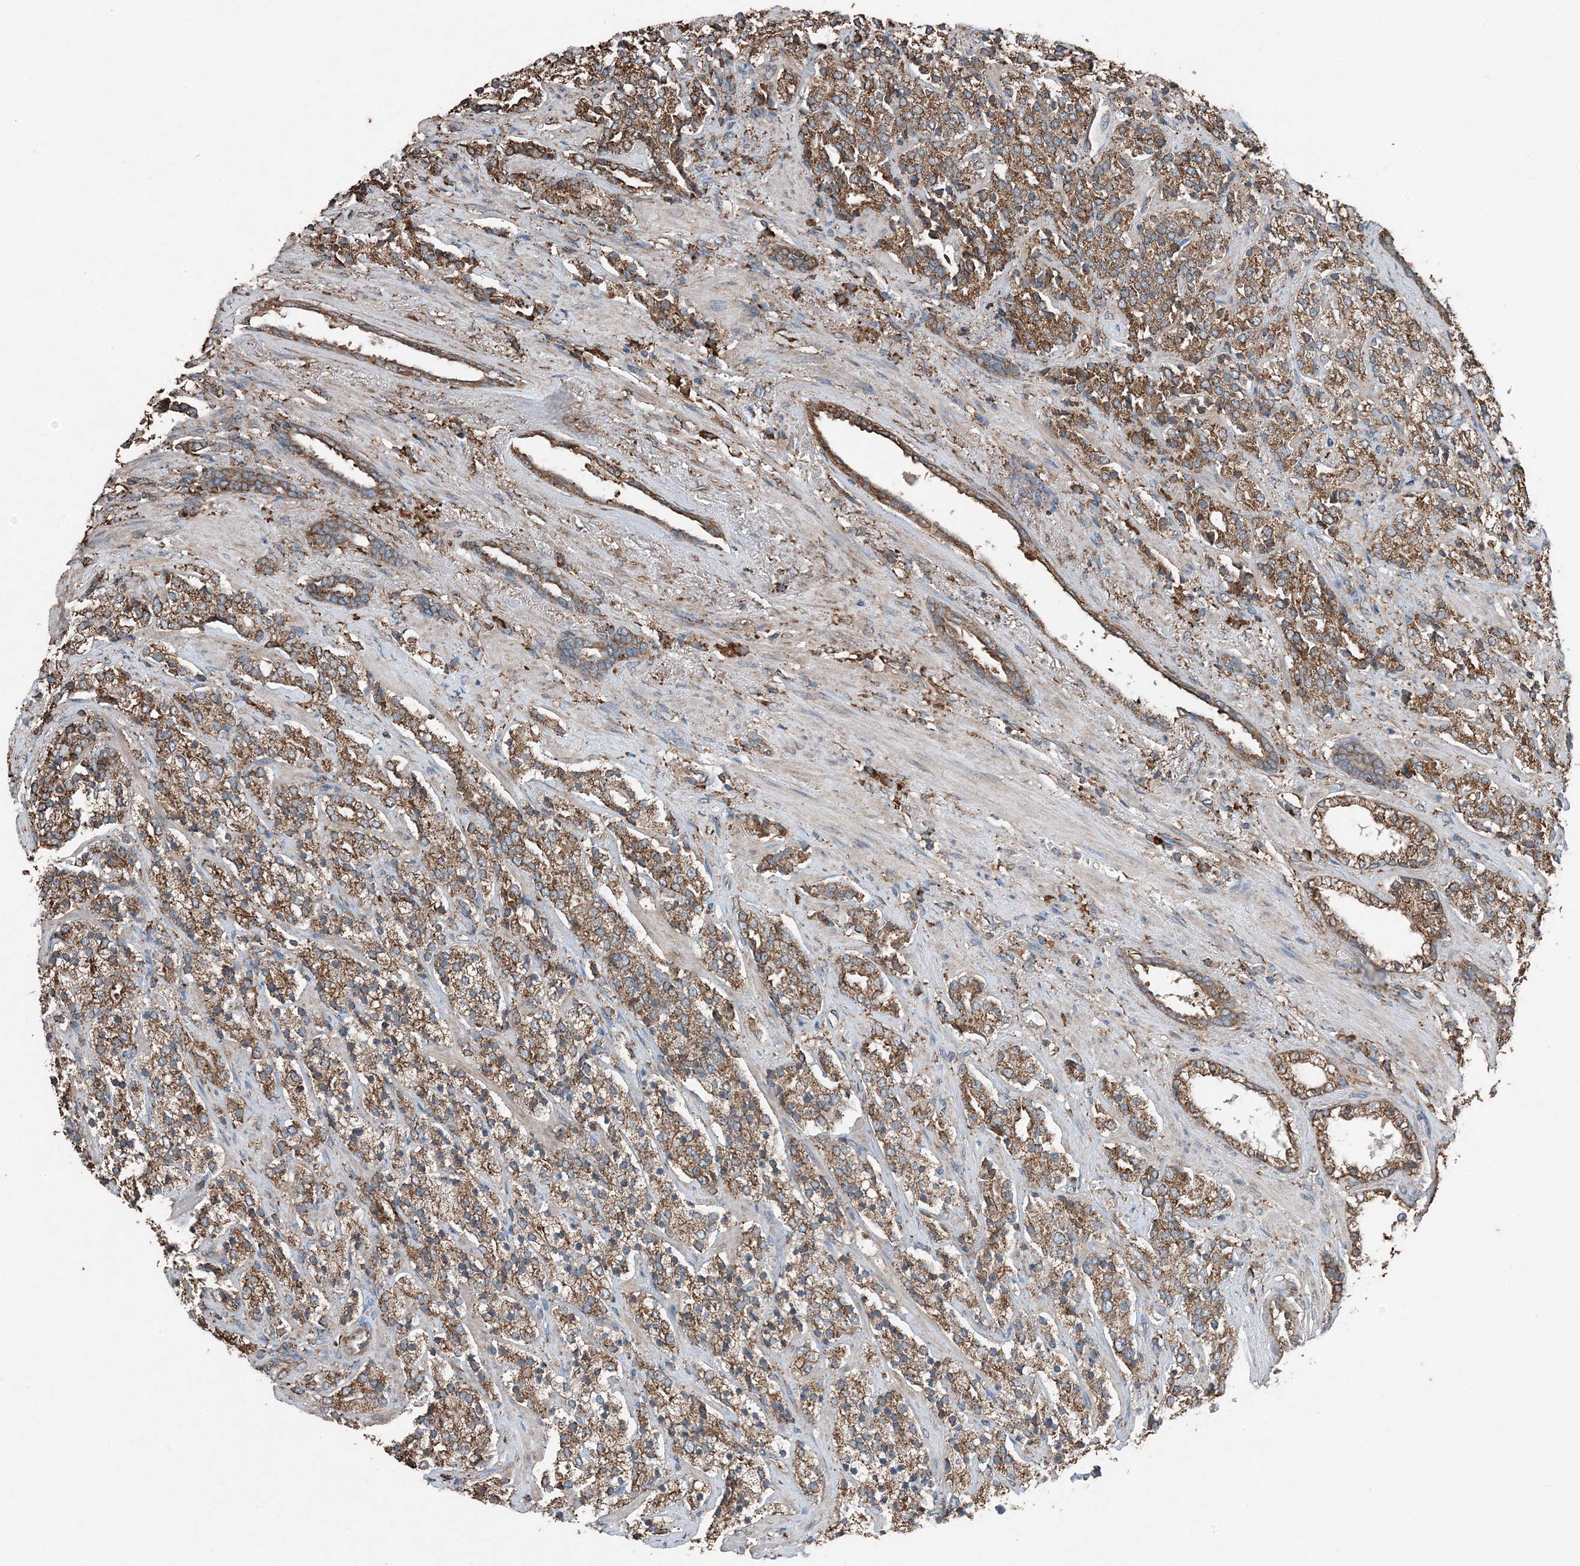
{"staining": {"intensity": "moderate", "quantity": ">75%", "location": "cytoplasmic/membranous"}, "tissue": "prostate cancer", "cell_type": "Tumor cells", "image_type": "cancer", "snomed": [{"axis": "morphology", "description": "Adenocarcinoma, High grade"}, {"axis": "topography", "description": "Prostate"}], "caption": "Immunohistochemical staining of high-grade adenocarcinoma (prostate) exhibits moderate cytoplasmic/membranous protein positivity in about >75% of tumor cells. The staining was performed using DAB, with brown indicating positive protein expression. Nuclei are stained blue with hematoxylin.", "gene": "PDIA6", "patient": {"sex": "male", "age": 71}}